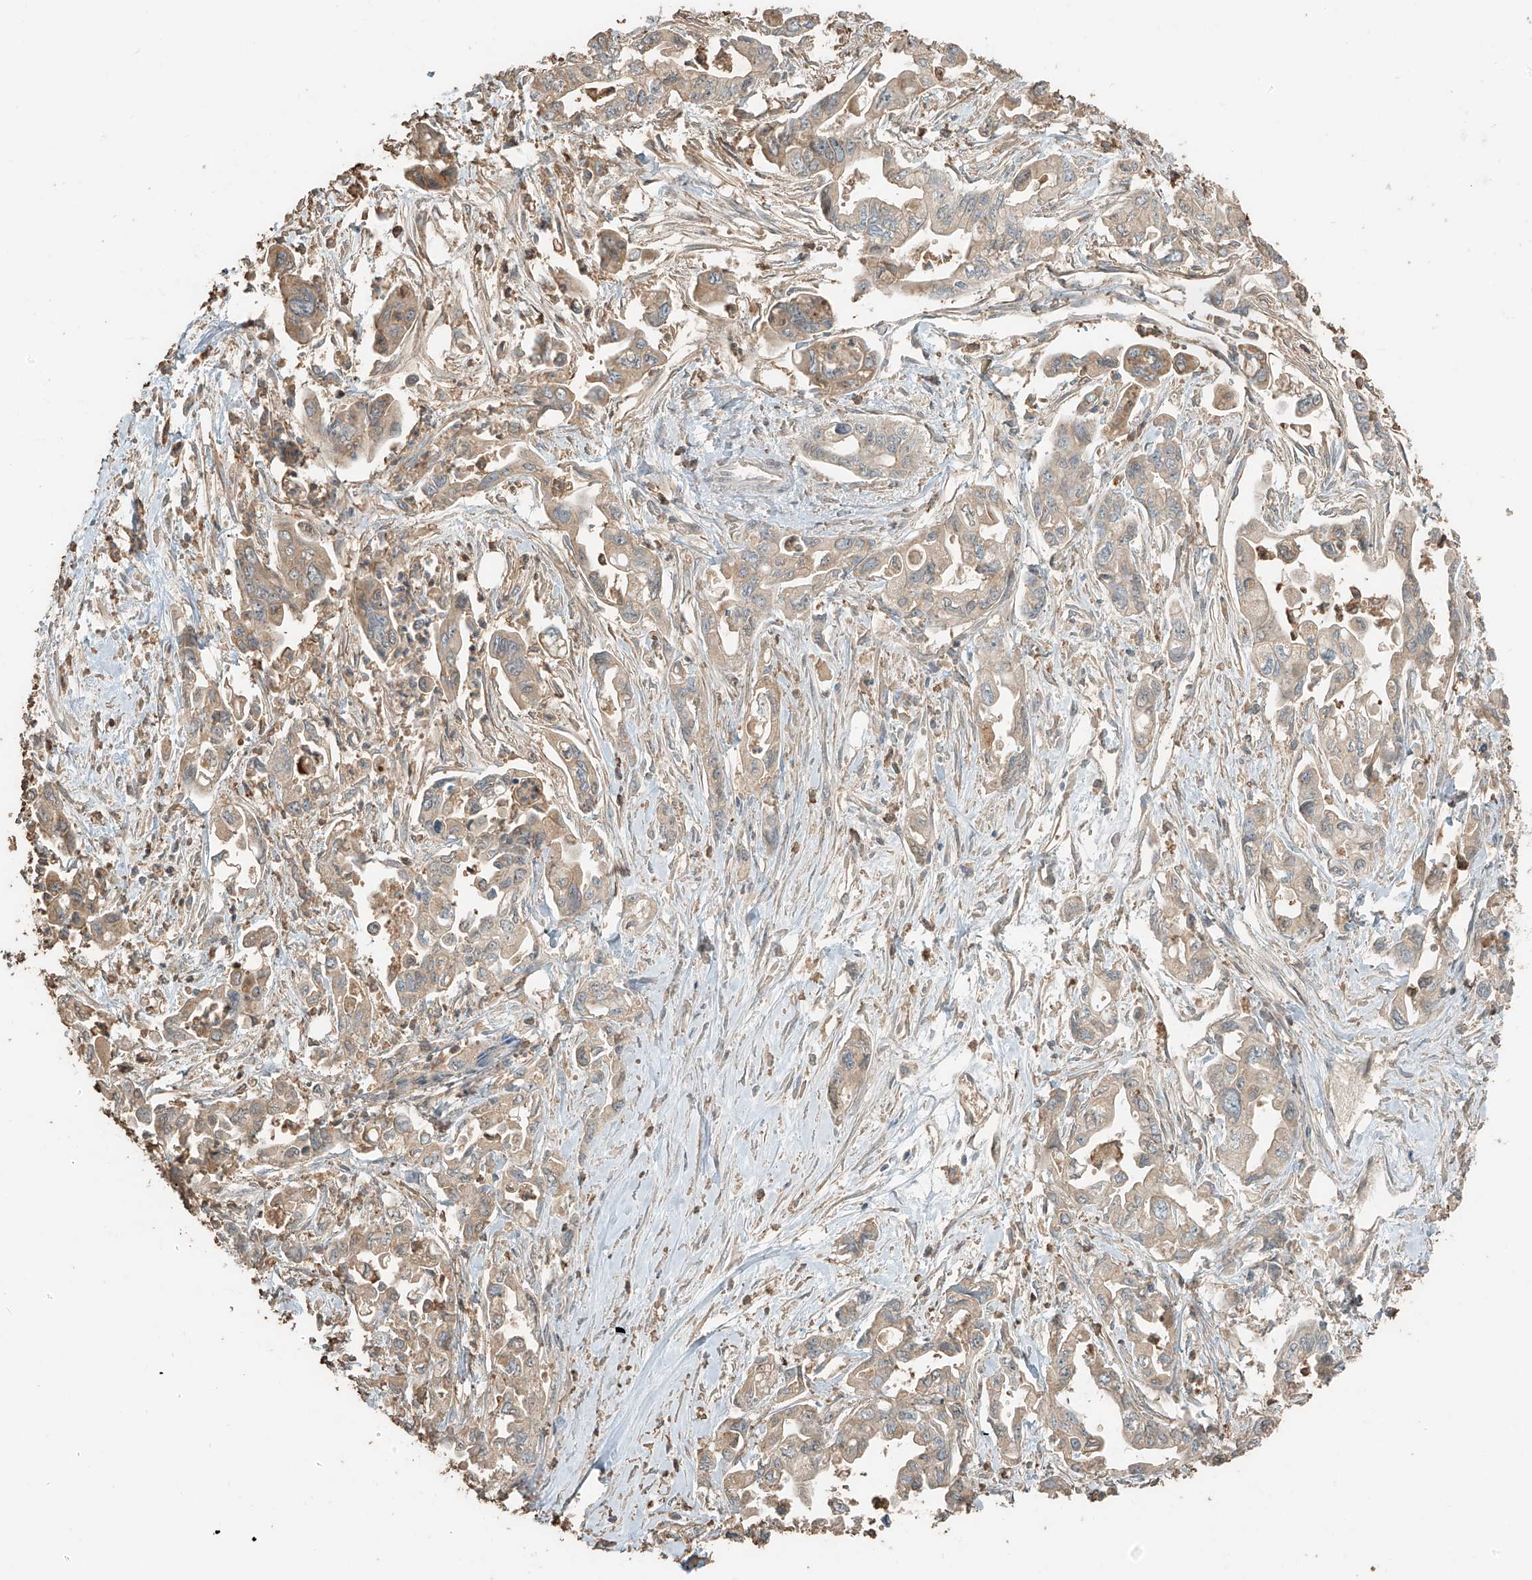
{"staining": {"intensity": "weak", "quantity": "25%-75%", "location": "cytoplasmic/membranous"}, "tissue": "pancreatic cancer", "cell_type": "Tumor cells", "image_type": "cancer", "snomed": [{"axis": "morphology", "description": "Adenocarcinoma, NOS"}, {"axis": "topography", "description": "Pancreas"}], "caption": "Pancreatic cancer (adenocarcinoma) was stained to show a protein in brown. There is low levels of weak cytoplasmic/membranous positivity in approximately 25%-75% of tumor cells.", "gene": "RFTN2", "patient": {"sex": "male", "age": 70}}